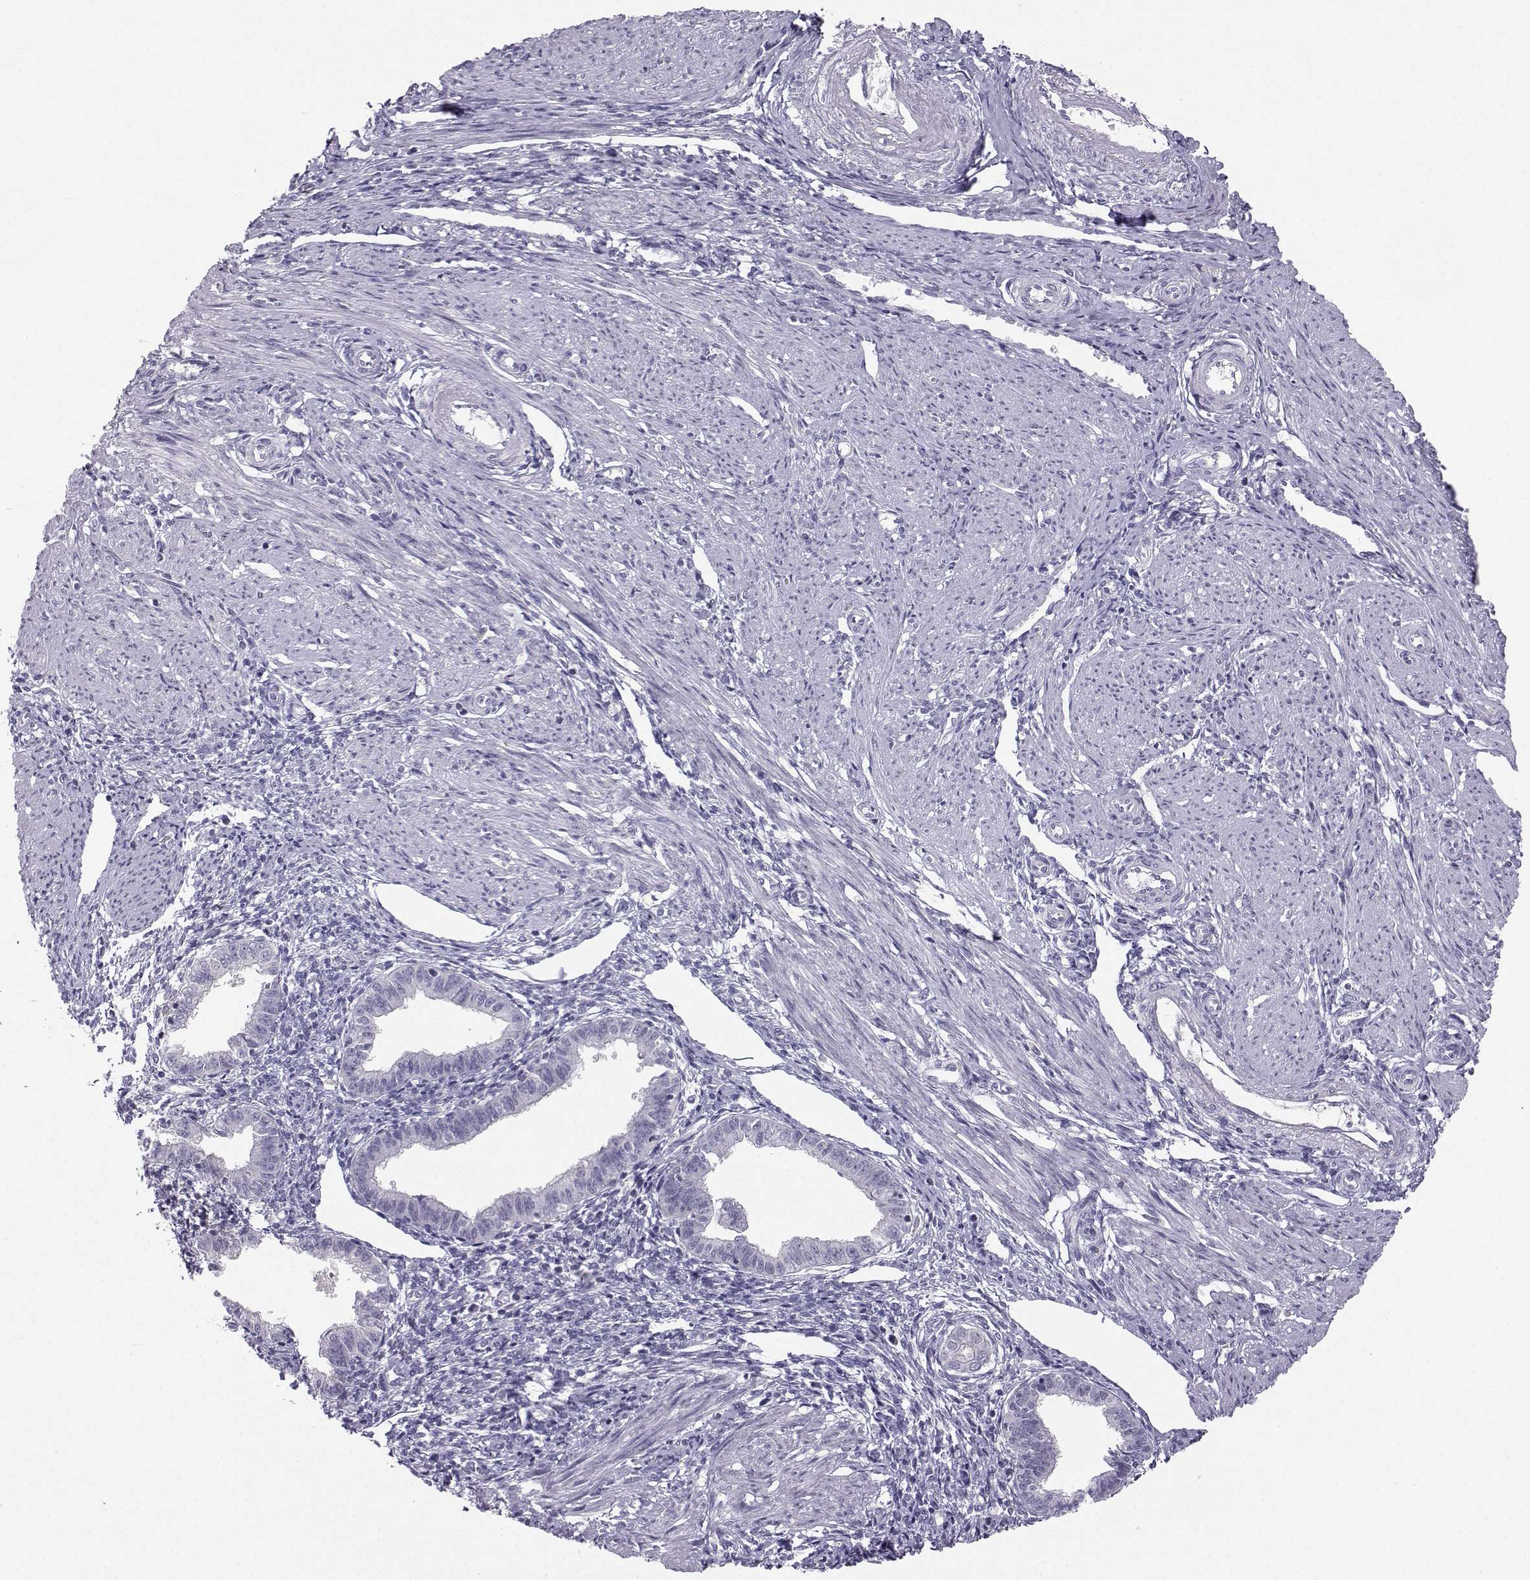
{"staining": {"intensity": "negative", "quantity": "none", "location": "none"}, "tissue": "endometrium", "cell_type": "Cells in endometrial stroma", "image_type": "normal", "snomed": [{"axis": "morphology", "description": "Normal tissue, NOS"}, {"axis": "topography", "description": "Endometrium"}], "caption": "Cells in endometrial stroma show no significant protein staining in unremarkable endometrium. (DAB IHC, high magnification).", "gene": "MROH7", "patient": {"sex": "female", "age": 37}}